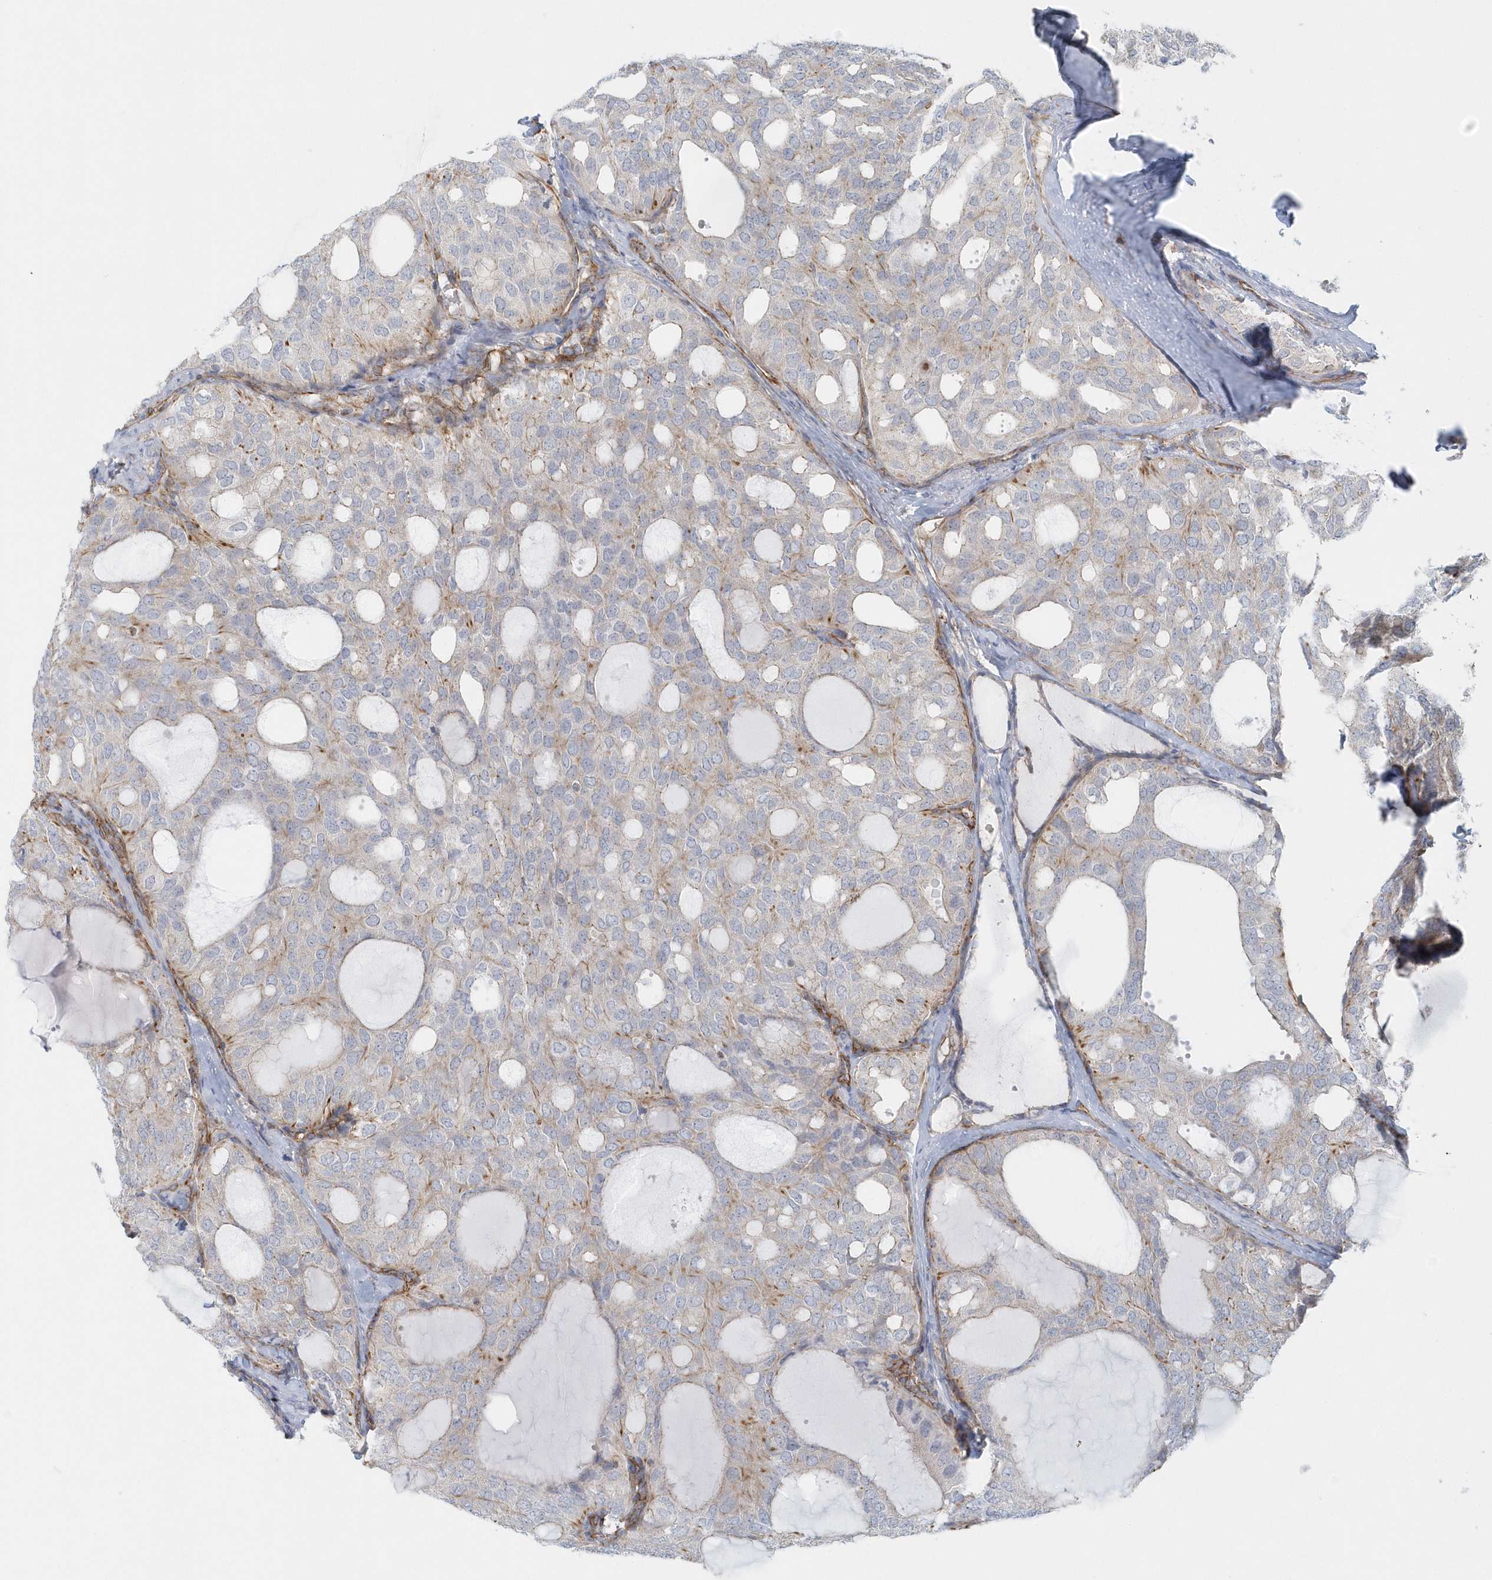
{"staining": {"intensity": "weak", "quantity": "<25%", "location": "cytoplasmic/membranous"}, "tissue": "thyroid cancer", "cell_type": "Tumor cells", "image_type": "cancer", "snomed": [{"axis": "morphology", "description": "Follicular adenoma carcinoma, NOS"}, {"axis": "topography", "description": "Thyroid gland"}], "caption": "Immunohistochemistry (IHC) image of neoplastic tissue: thyroid cancer stained with DAB (3,3'-diaminobenzidine) exhibits no significant protein positivity in tumor cells. The staining was performed using DAB (3,3'-diaminobenzidine) to visualize the protein expression in brown, while the nuclei were stained in blue with hematoxylin (Magnification: 20x).", "gene": "GPR152", "patient": {"sex": "male", "age": 75}}